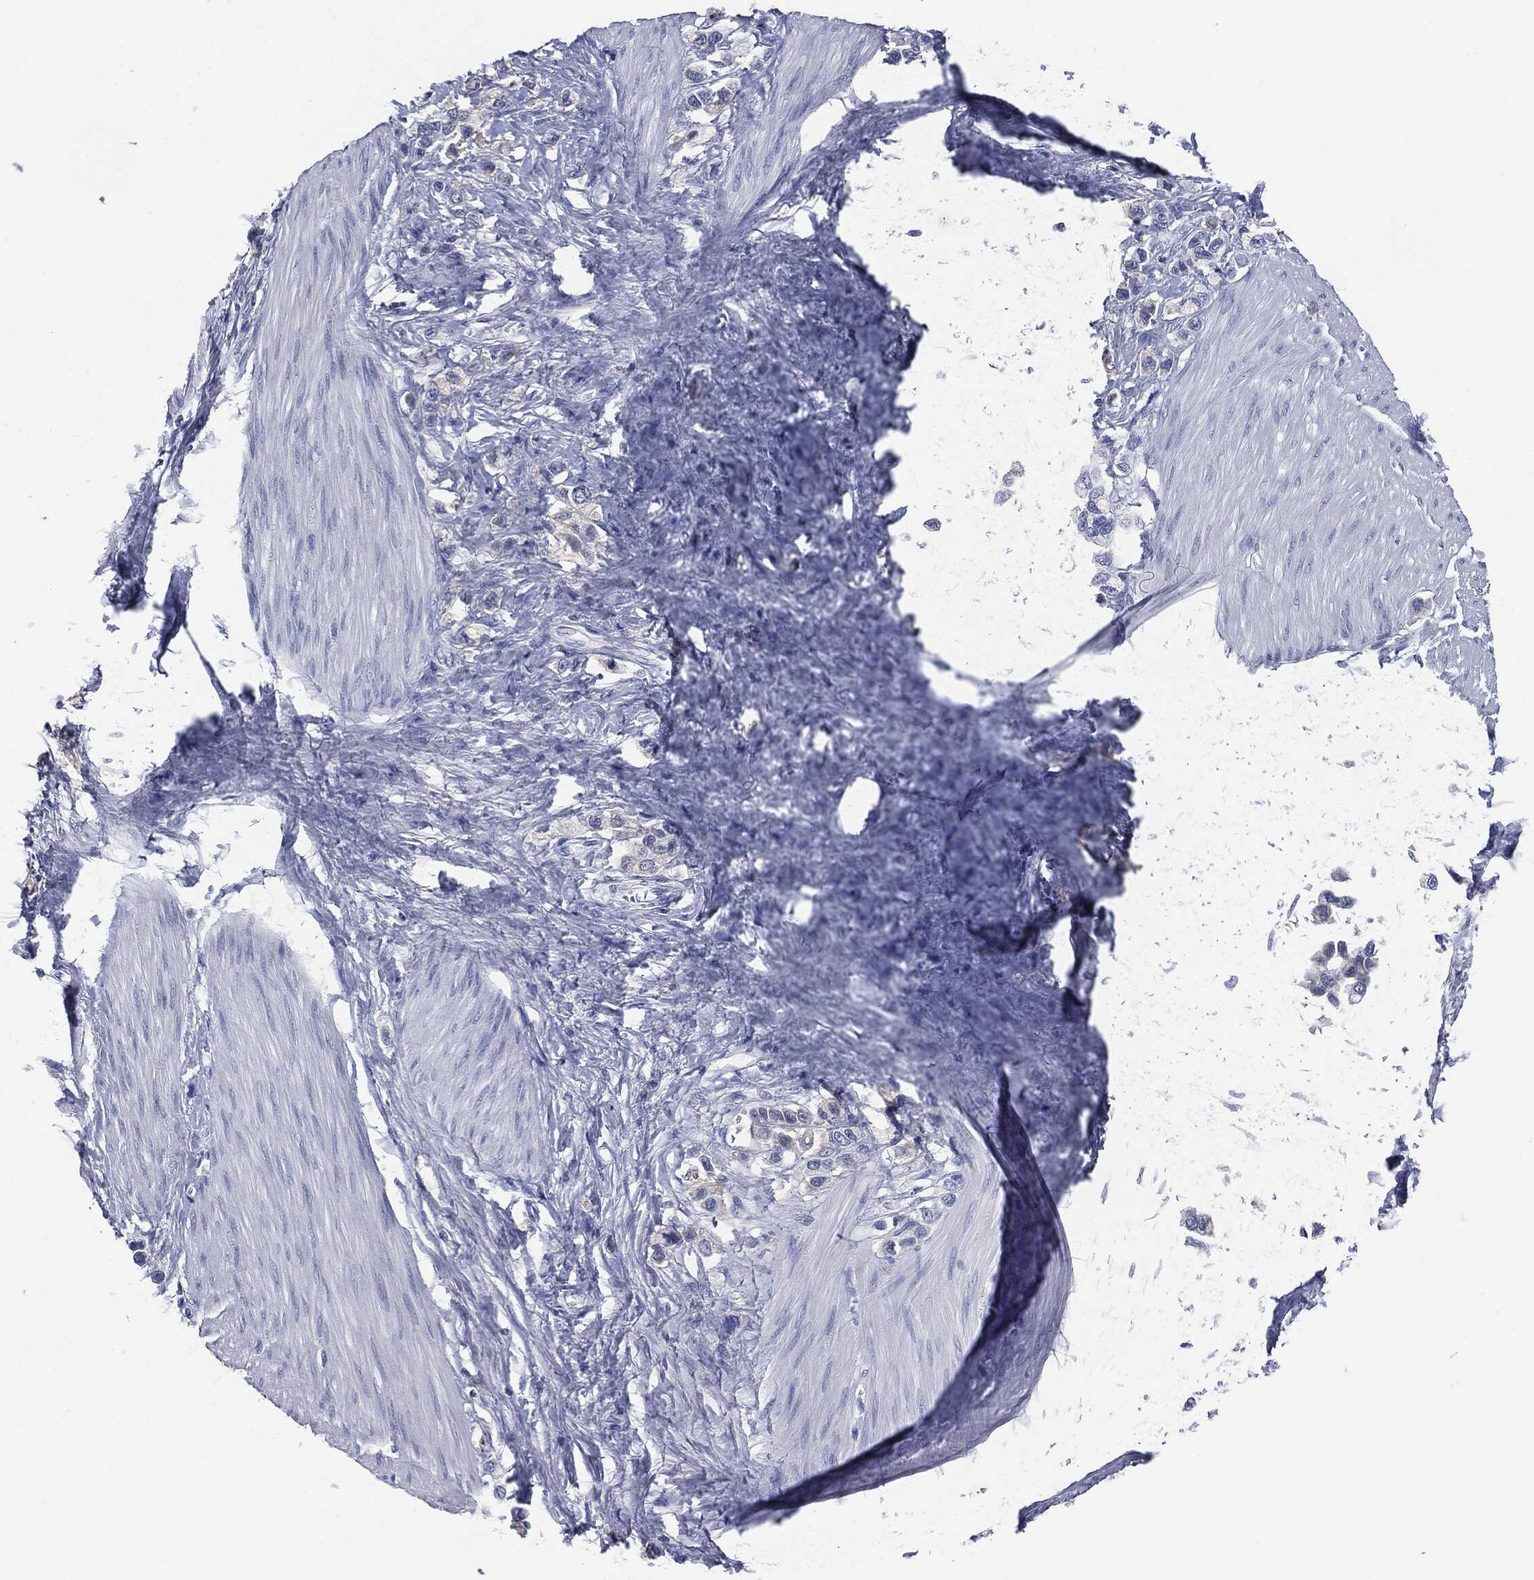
{"staining": {"intensity": "negative", "quantity": "none", "location": "none"}, "tissue": "stomach cancer", "cell_type": "Tumor cells", "image_type": "cancer", "snomed": [{"axis": "morphology", "description": "Normal tissue, NOS"}, {"axis": "morphology", "description": "Adenocarcinoma, NOS"}, {"axis": "morphology", "description": "Adenocarcinoma, High grade"}, {"axis": "topography", "description": "Stomach, upper"}, {"axis": "topography", "description": "Stomach"}], "caption": "The histopathology image shows no significant expression in tumor cells of stomach cancer.", "gene": "SIGLEC7", "patient": {"sex": "female", "age": 65}}